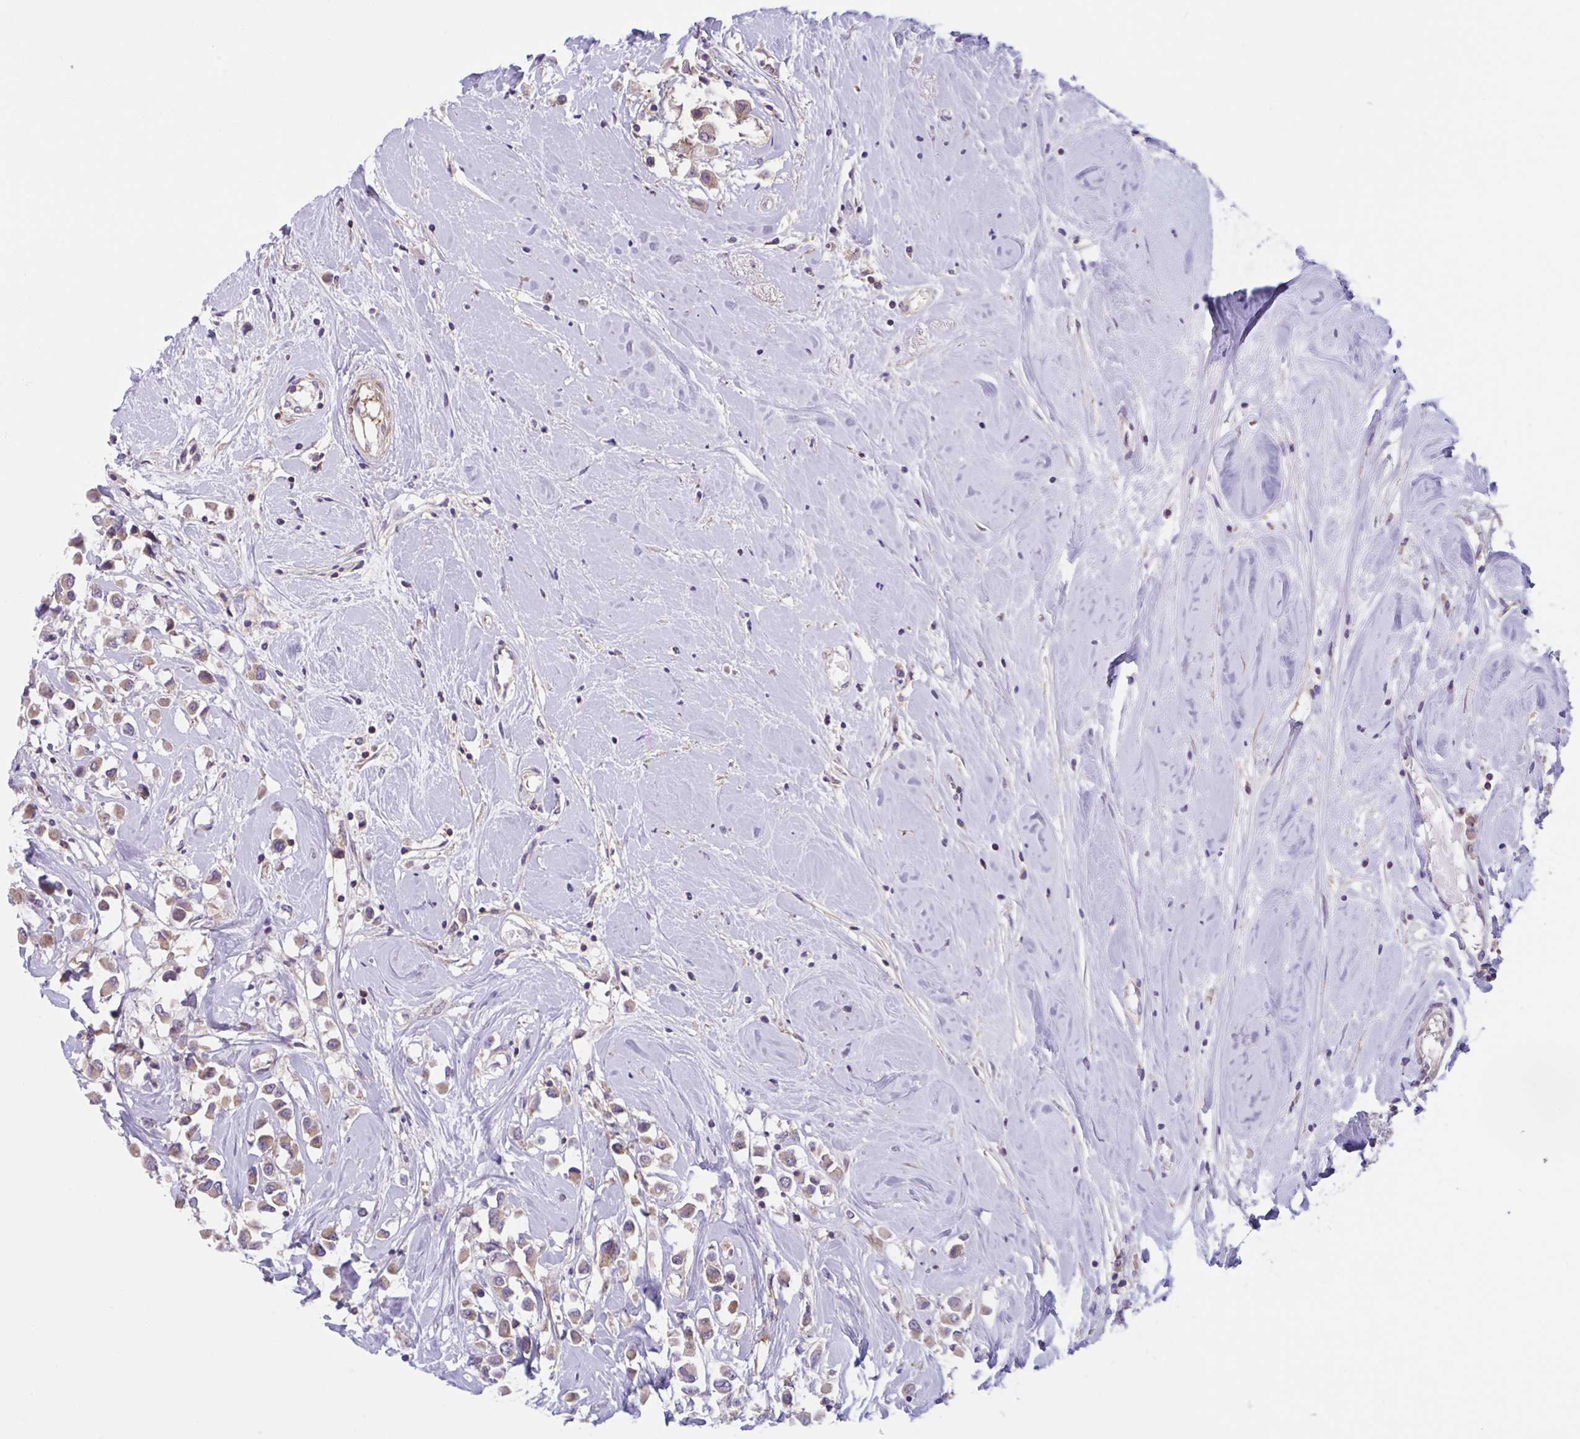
{"staining": {"intensity": "weak", "quantity": ">75%", "location": "cytoplasmic/membranous"}, "tissue": "breast cancer", "cell_type": "Tumor cells", "image_type": "cancer", "snomed": [{"axis": "morphology", "description": "Duct carcinoma"}, {"axis": "topography", "description": "Breast"}], "caption": "A low amount of weak cytoplasmic/membranous staining is identified in about >75% of tumor cells in breast cancer tissue.", "gene": "WNT9B", "patient": {"sex": "female", "age": 61}}